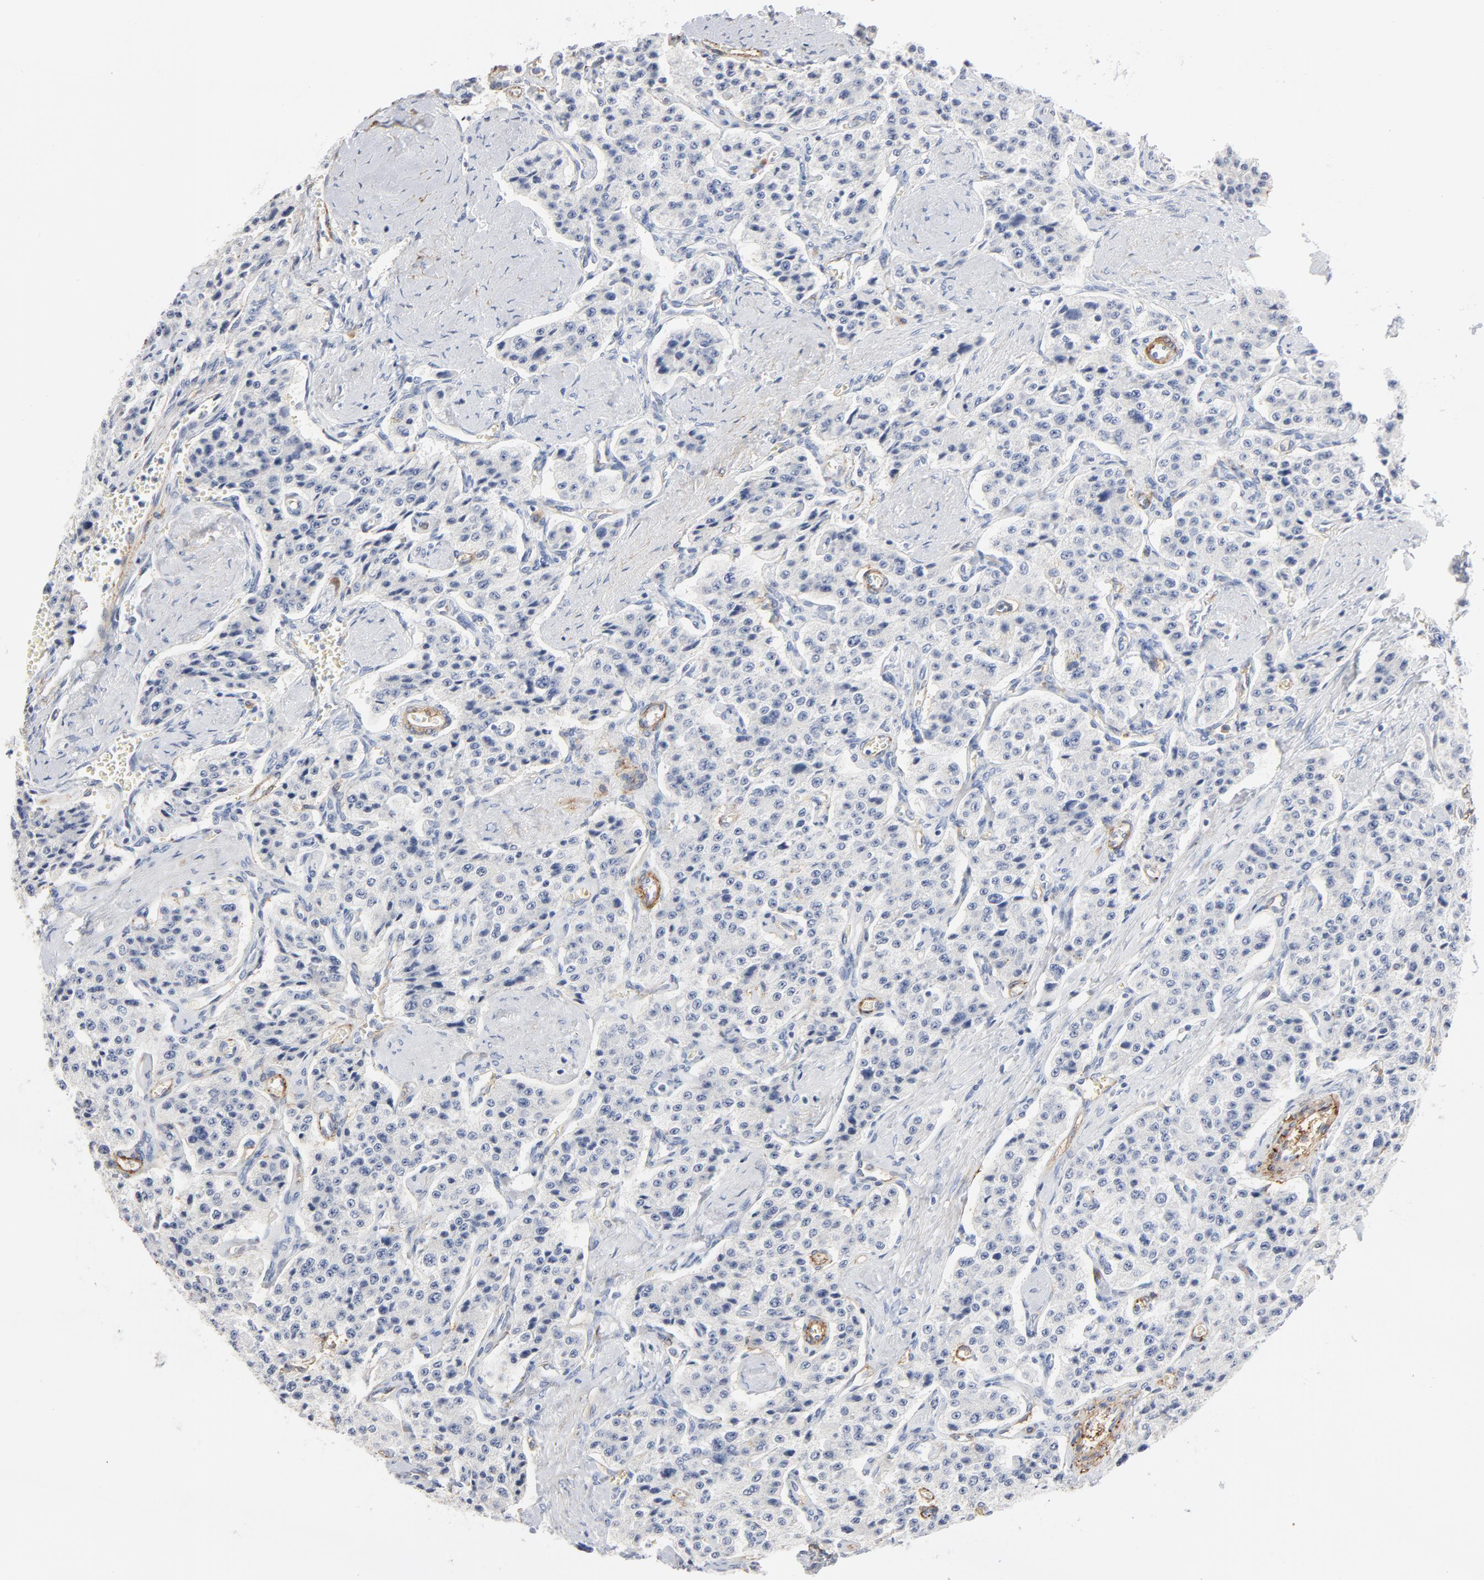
{"staining": {"intensity": "negative", "quantity": "none", "location": "none"}, "tissue": "carcinoid", "cell_type": "Tumor cells", "image_type": "cancer", "snomed": [{"axis": "morphology", "description": "Carcinoid, malignant, NOS"}, {"axis": "topography", "description": "Small intestine"}], "caption": "There is no significant staining in tumor cells of malignant carcinoid. Brightfield microscopy of IHC stained with DAB (brown) and hematoxylin (blue), captured at high magnification.", "gene": "AGTR1", "patient": {"sex": "male", "age": 52}}